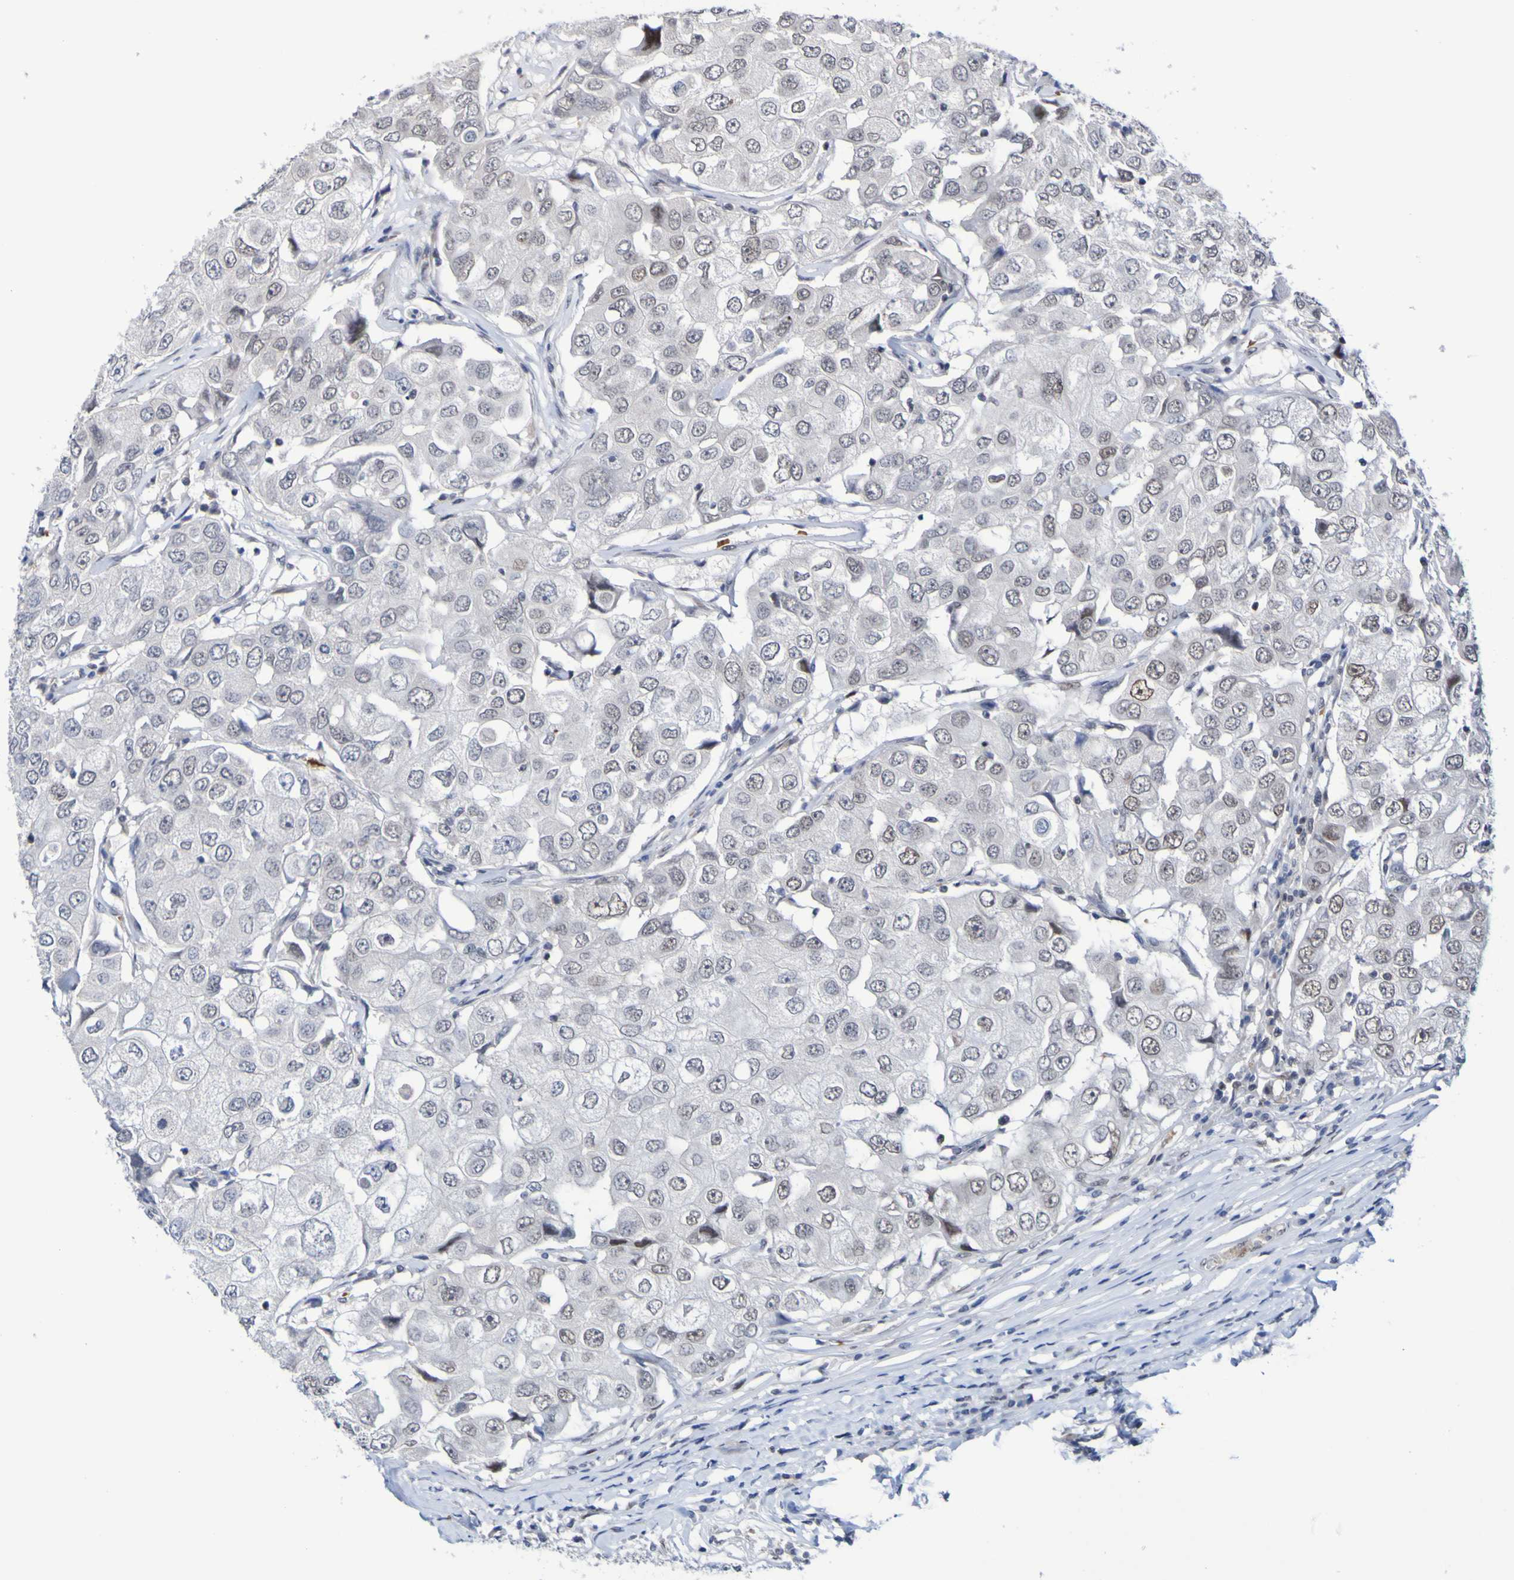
{"staining": {"intensity": "moderate", "quantity": "<25%", "location": "nuclear"}, "tissue": "breast cancer", "cell_type": "Tumor cells", "image_type": "cancer", "snomed": [{"axis": "morphology", "description": "Duct carcinoma"}, {"axis": "topography", "description": "Breast"}], "caption": "Human breast intraductal carcinoma stained with a protein marker exhibits moderate staining in tumor cells.", "gene": "PCGF1", "patient": {"sex": "female", "age": 27}}